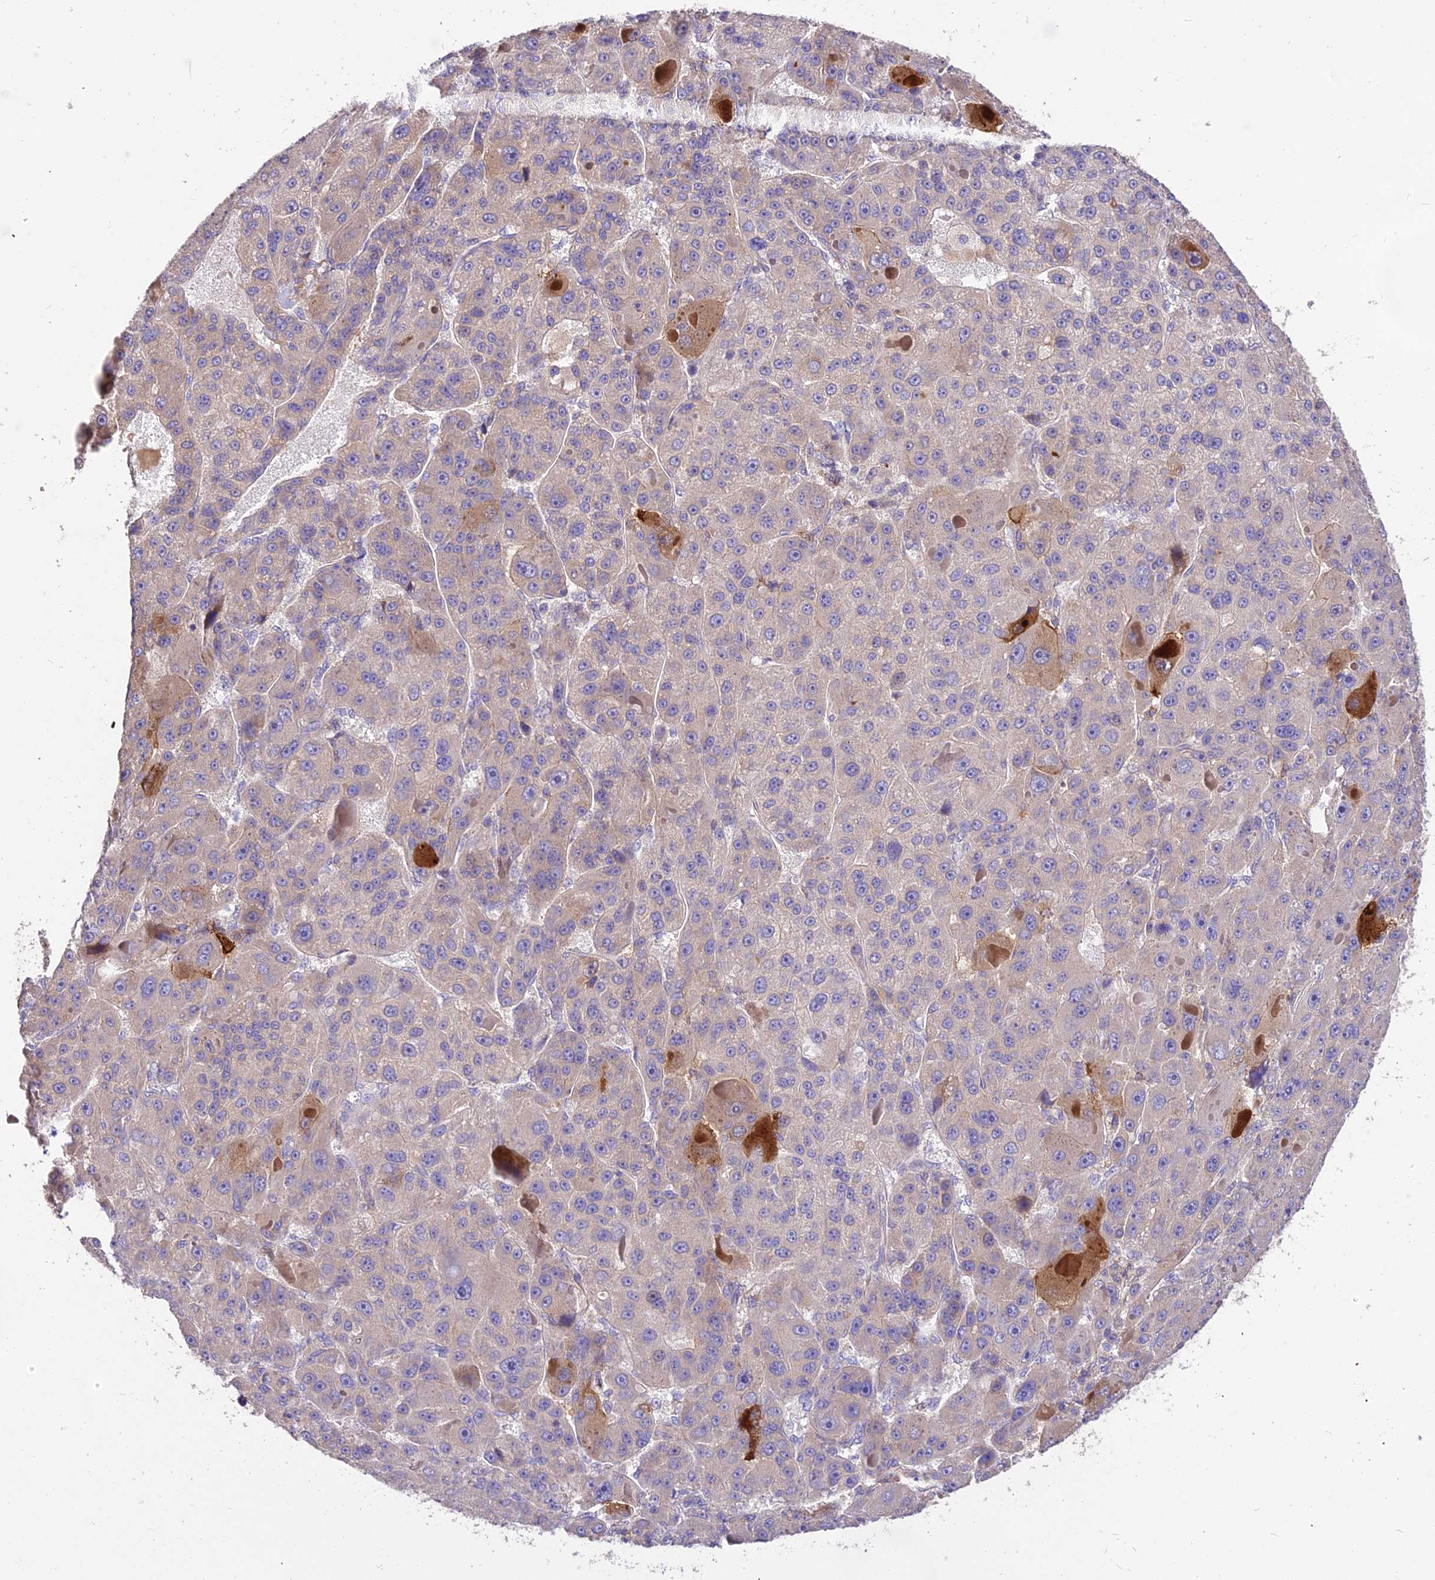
{"staining": {"intensity": "negative", "quantity": "none", "location": "none"}, "tissue": "liver cancer", "cell_type": "Tumor cells", "image_type": "cancer", "snomed": [{"axis": "morphology", "description": "Carcinoma, Hepatocellular, NOS"}, {"axis": "topography", "description": "Liver"}], "caption": "This is a histopathology image of immunohistochemistry (IHC) staining of liver hepatocellular carcinoma, which shows no expression in tumor cells.", "gene": "ROCK1", "patient": {"sex": "male", "age": 76}}